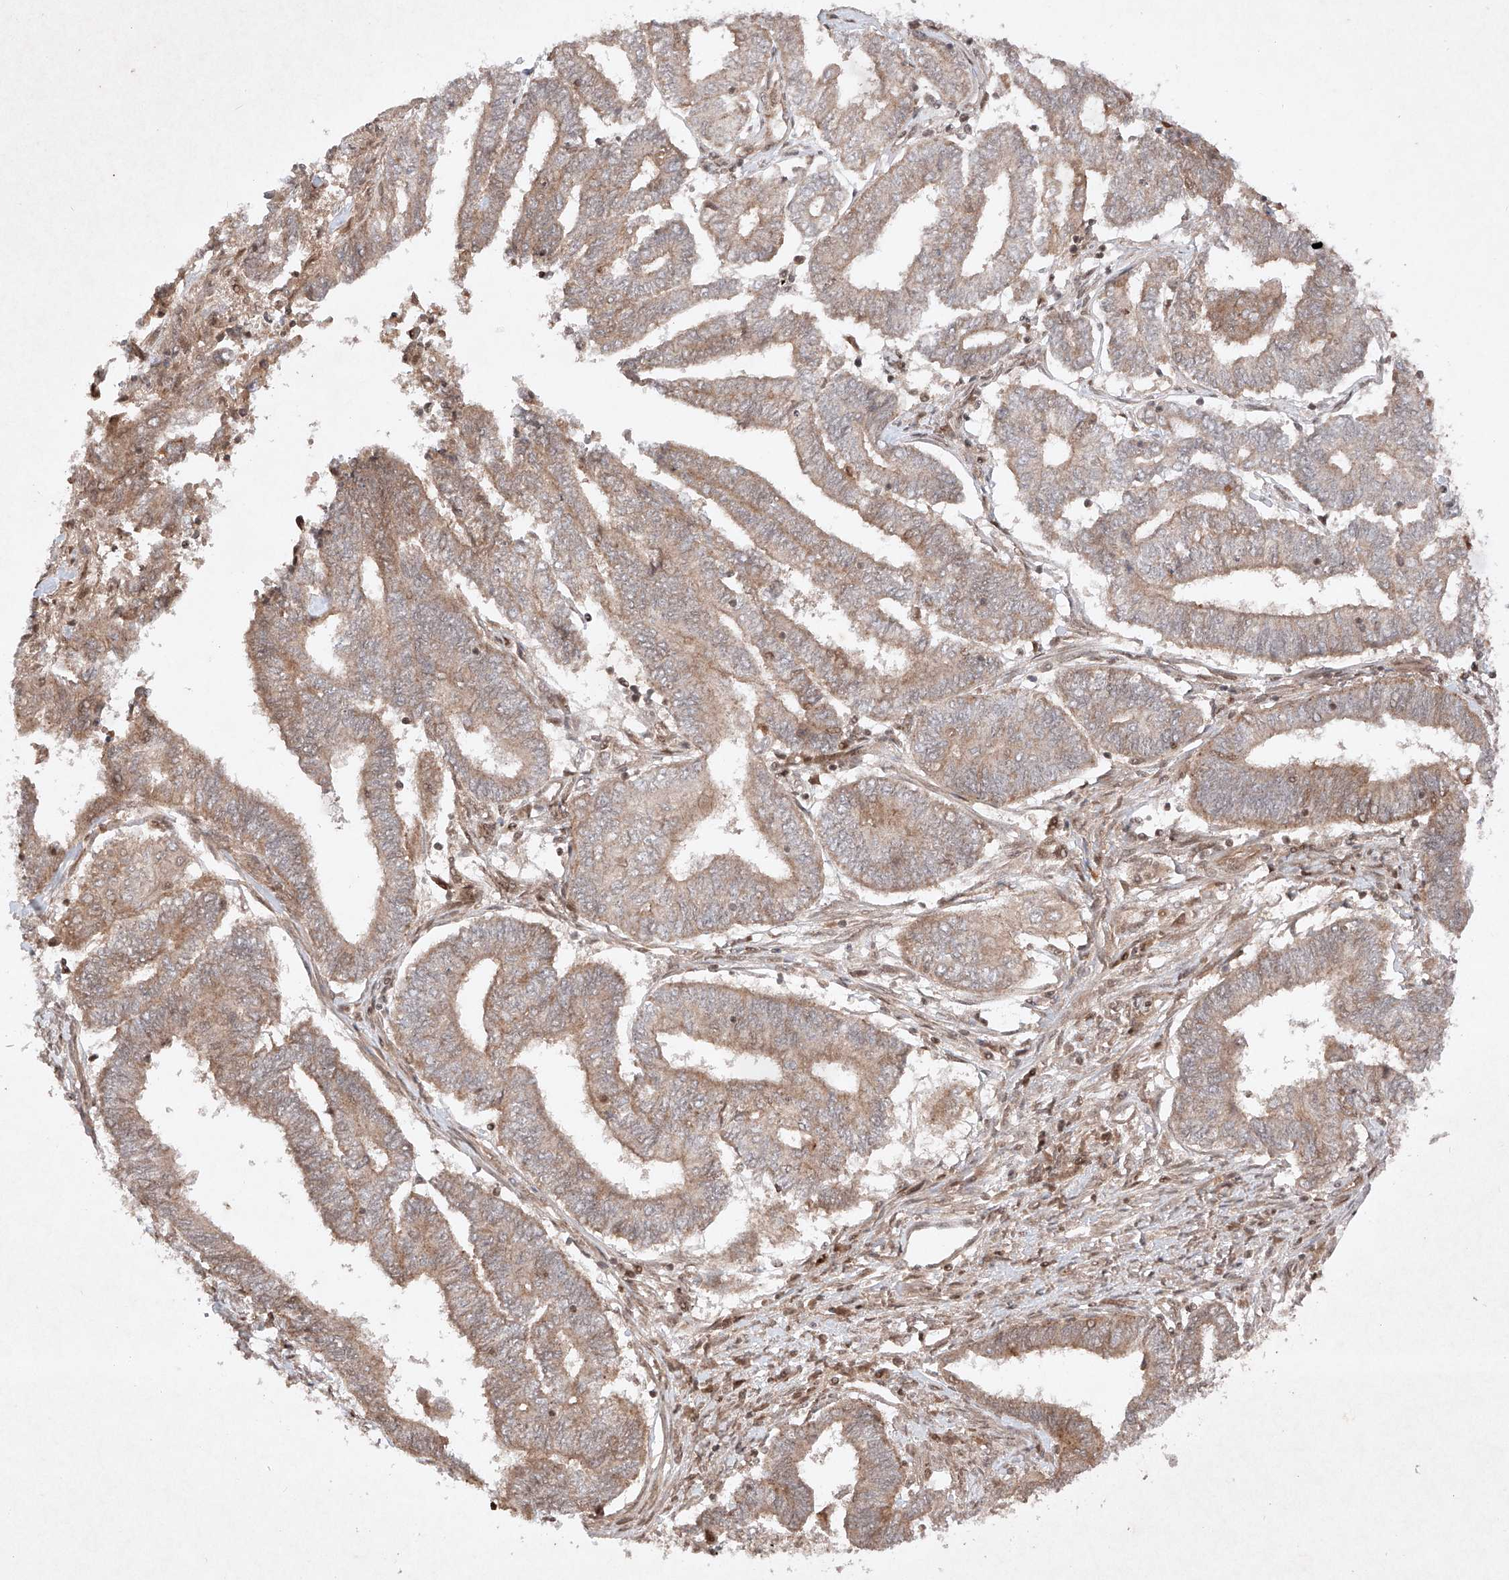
{"staining": {"intensity": "weak", "quantity": ">75%", "location": "cytoplasmic/membranous"}, "tissue": "endometrial cancer", "cell_type": "Tumor cells", "image_type": "cancer", "snomed": [{"axis": "morphology", "description": "Adenocarcinoma, NOS"}, {"axis": "topography", "description": "Uterus"}, {"axis": "topography", "description": "Endometrium"}], "caption": "Immunohistochemical staining of human adenocarcinoma (endometrial) reveals weak cytoplasmic/membranous protein staining in approximately >75% of tumor cells. (brown staining indicates protein expression, while blue staining denotes nuclei).", "gene": "RNF31", "patient": {"sex": "female", "age": 70}}